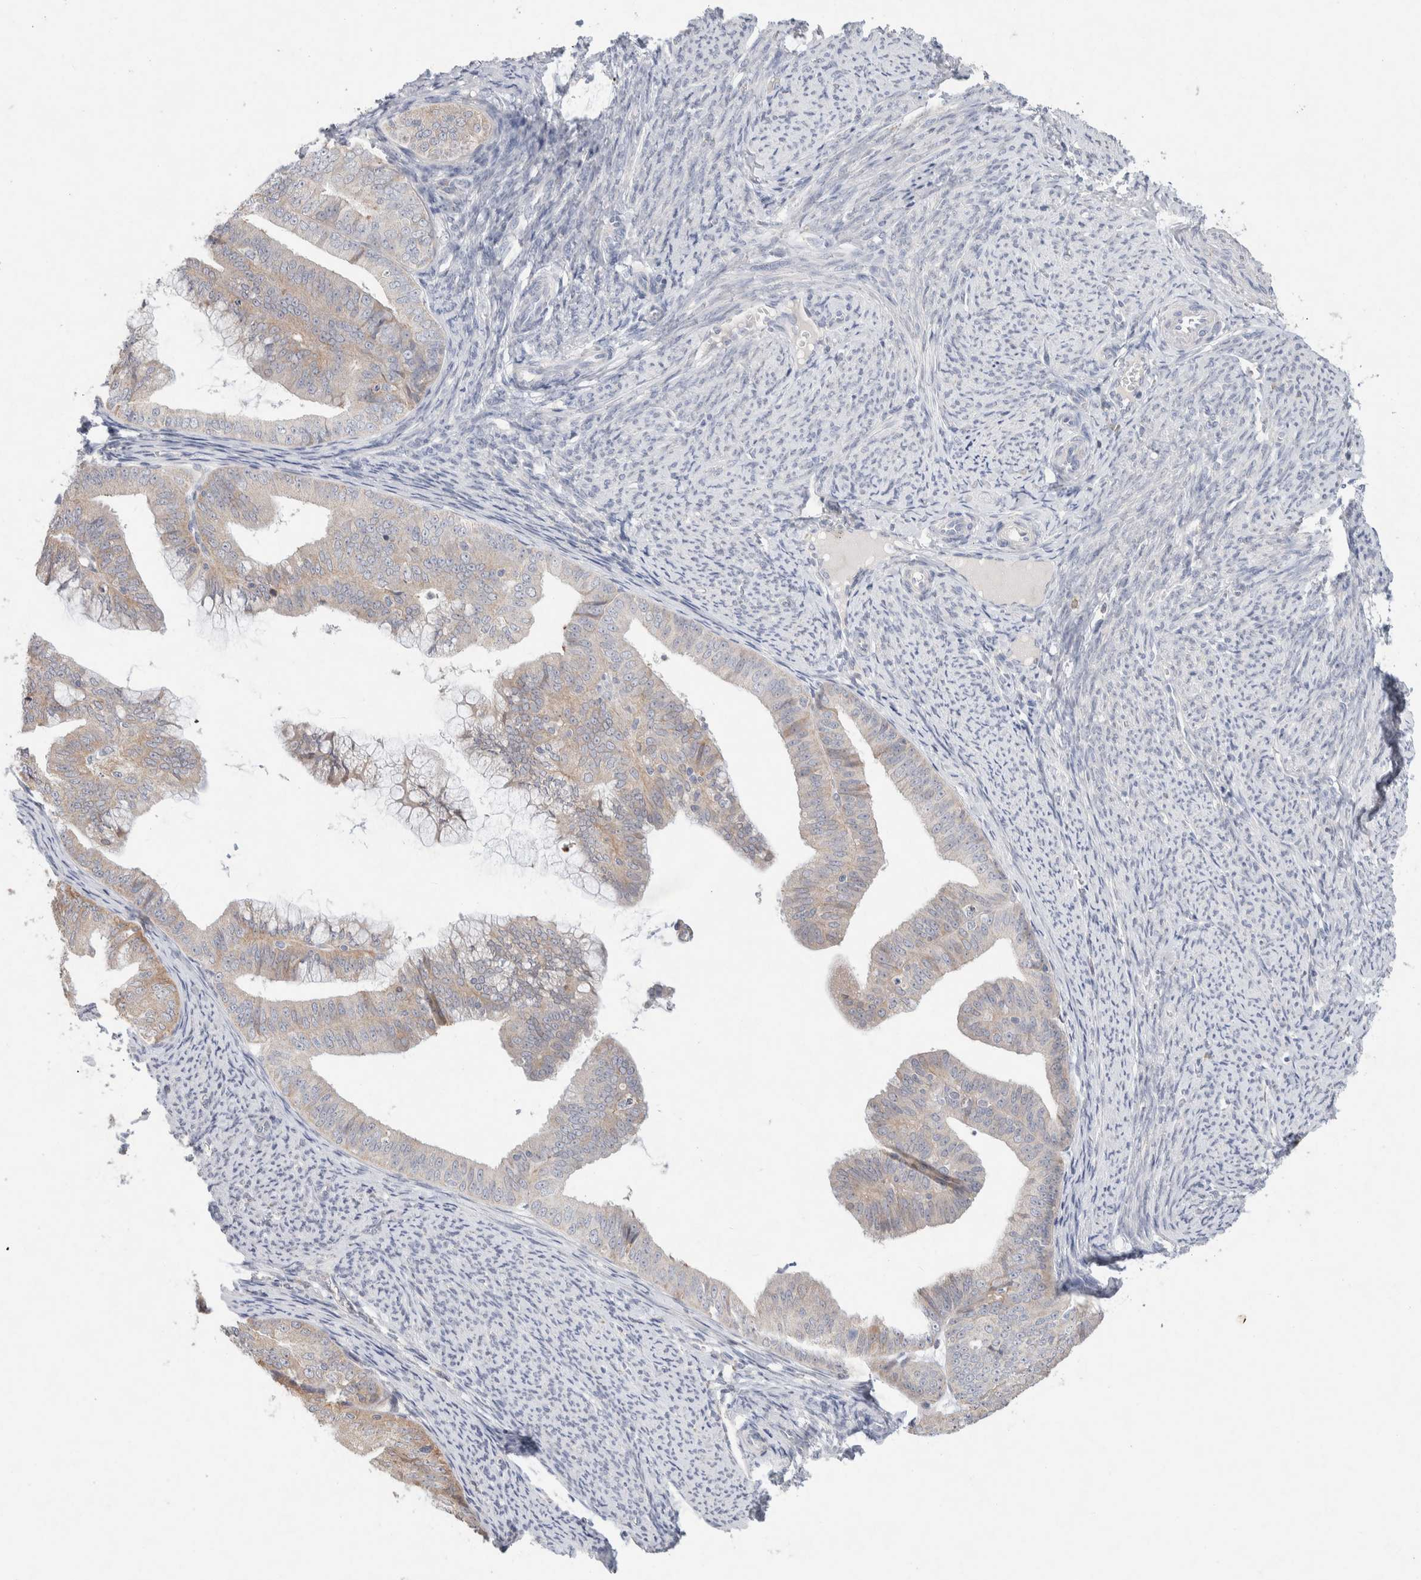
{"staining": {"intensity": "weak", "quantity": "25%-75%", "location": "cytoplasmic/membranous"}, "tissue": "endometrial cancer", "cell_type": "Tumor cells", "image_type": "cancer", "snomed": [{"axis": "morphology", "description": "Adenocarcinoma, NOS"}, {"axis": "topography", "description": "Endometrium"}], "caption": "DAB (3,3'-diaminobenzidine) immunohistochemical staining of endometrial adenocarcinoma displays weak cytoplasmic/membranous protein expression in about 25%-75% of tumor cells.", "gene": "CMTM4", "patient": {"sex": "female", "age": 63}}